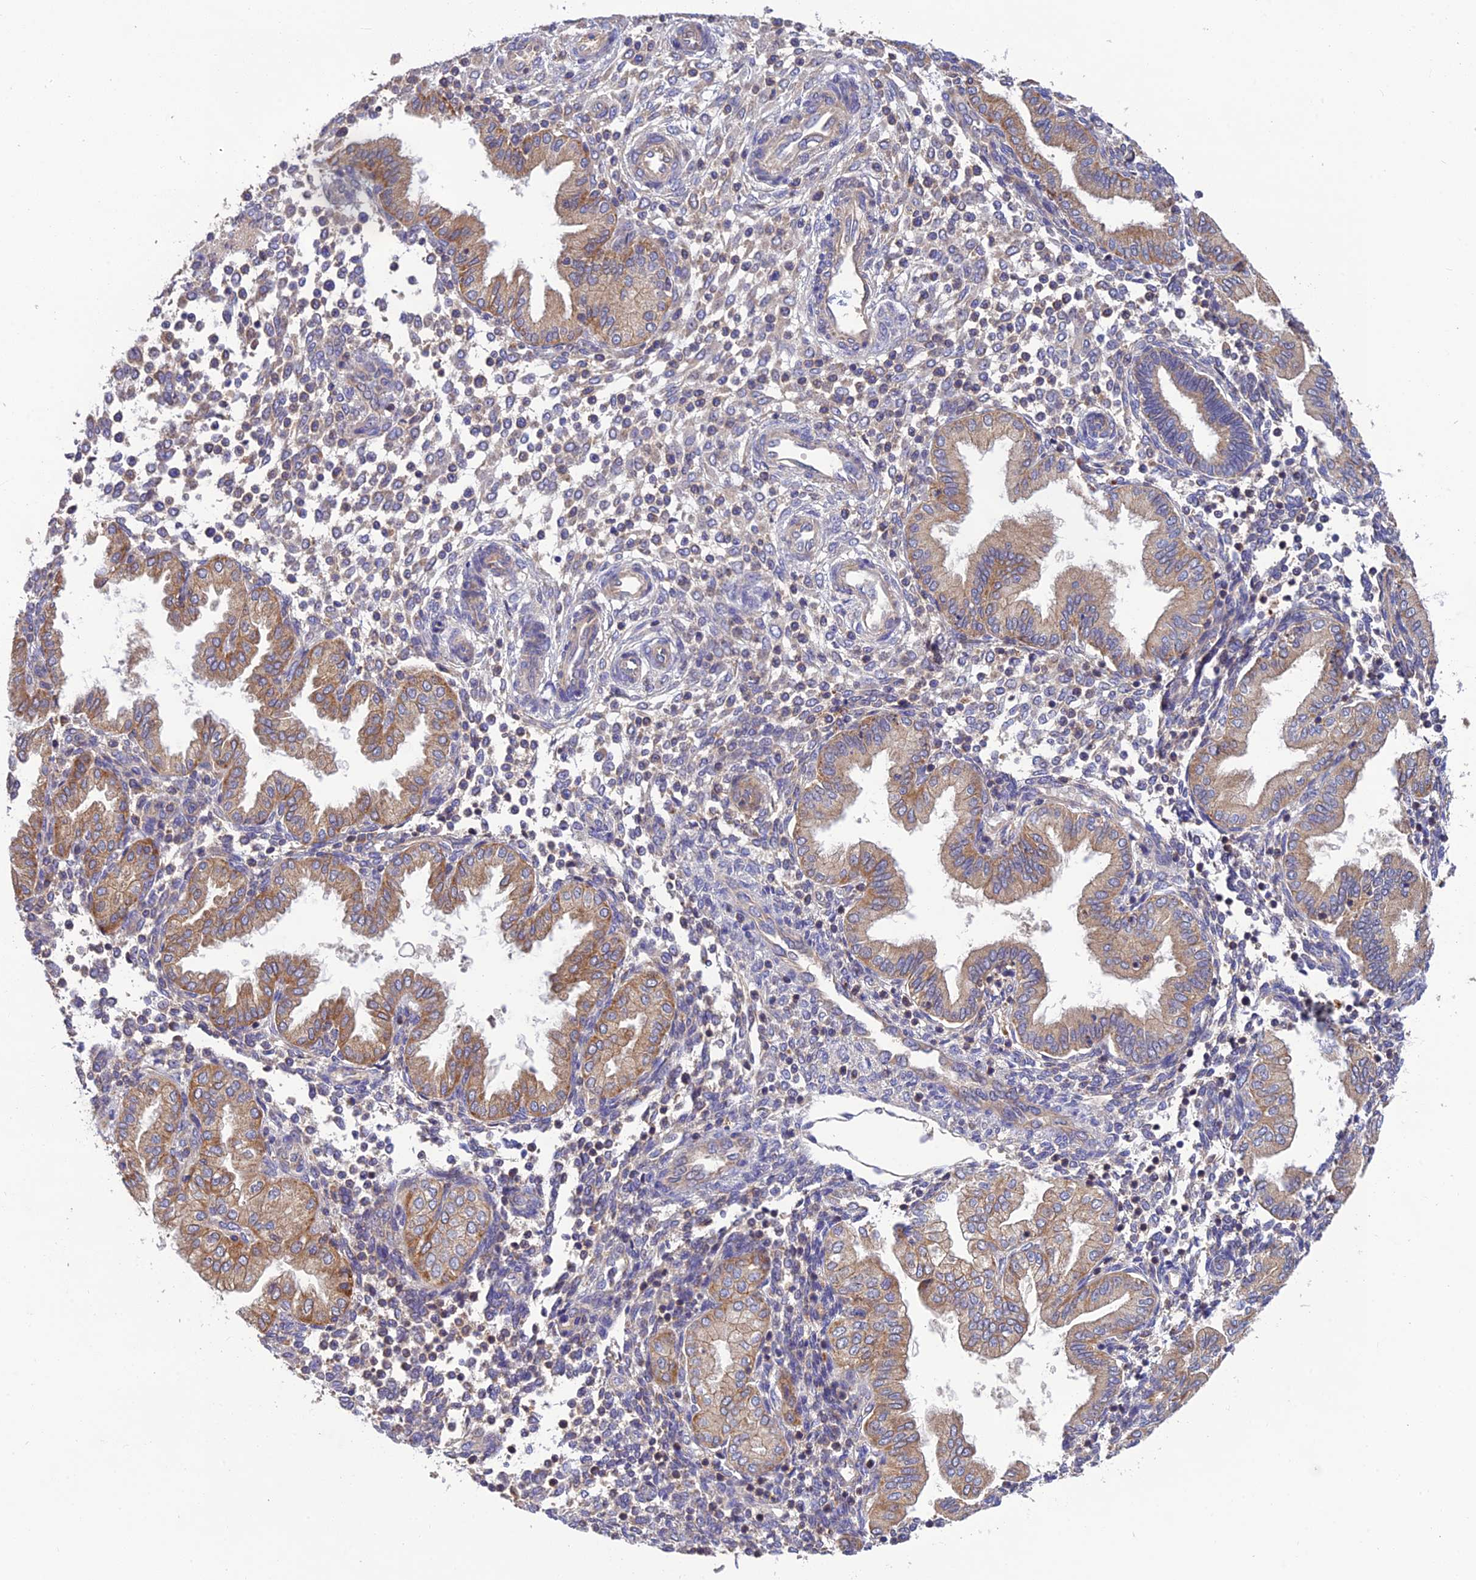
{"staining": {"intensity": "weak", "quantity": "<25%", "location": "cytoplasmic/membranous"}, "tissue": "endometrium", "cell_type": "Cells in endometrial stroma", "image_type": "normal", "snomed": [{"axis": "morphology", "description": "Normal tissue, NOS"}, {"axis": "topography", "description": "Endometrium"}], "caption": "An image of endometrium stained for a protein exhibits no brown staining in cells in endometrial stroma.", "gene": "PZP", "patient": {"sex": "female", "age": 53}}